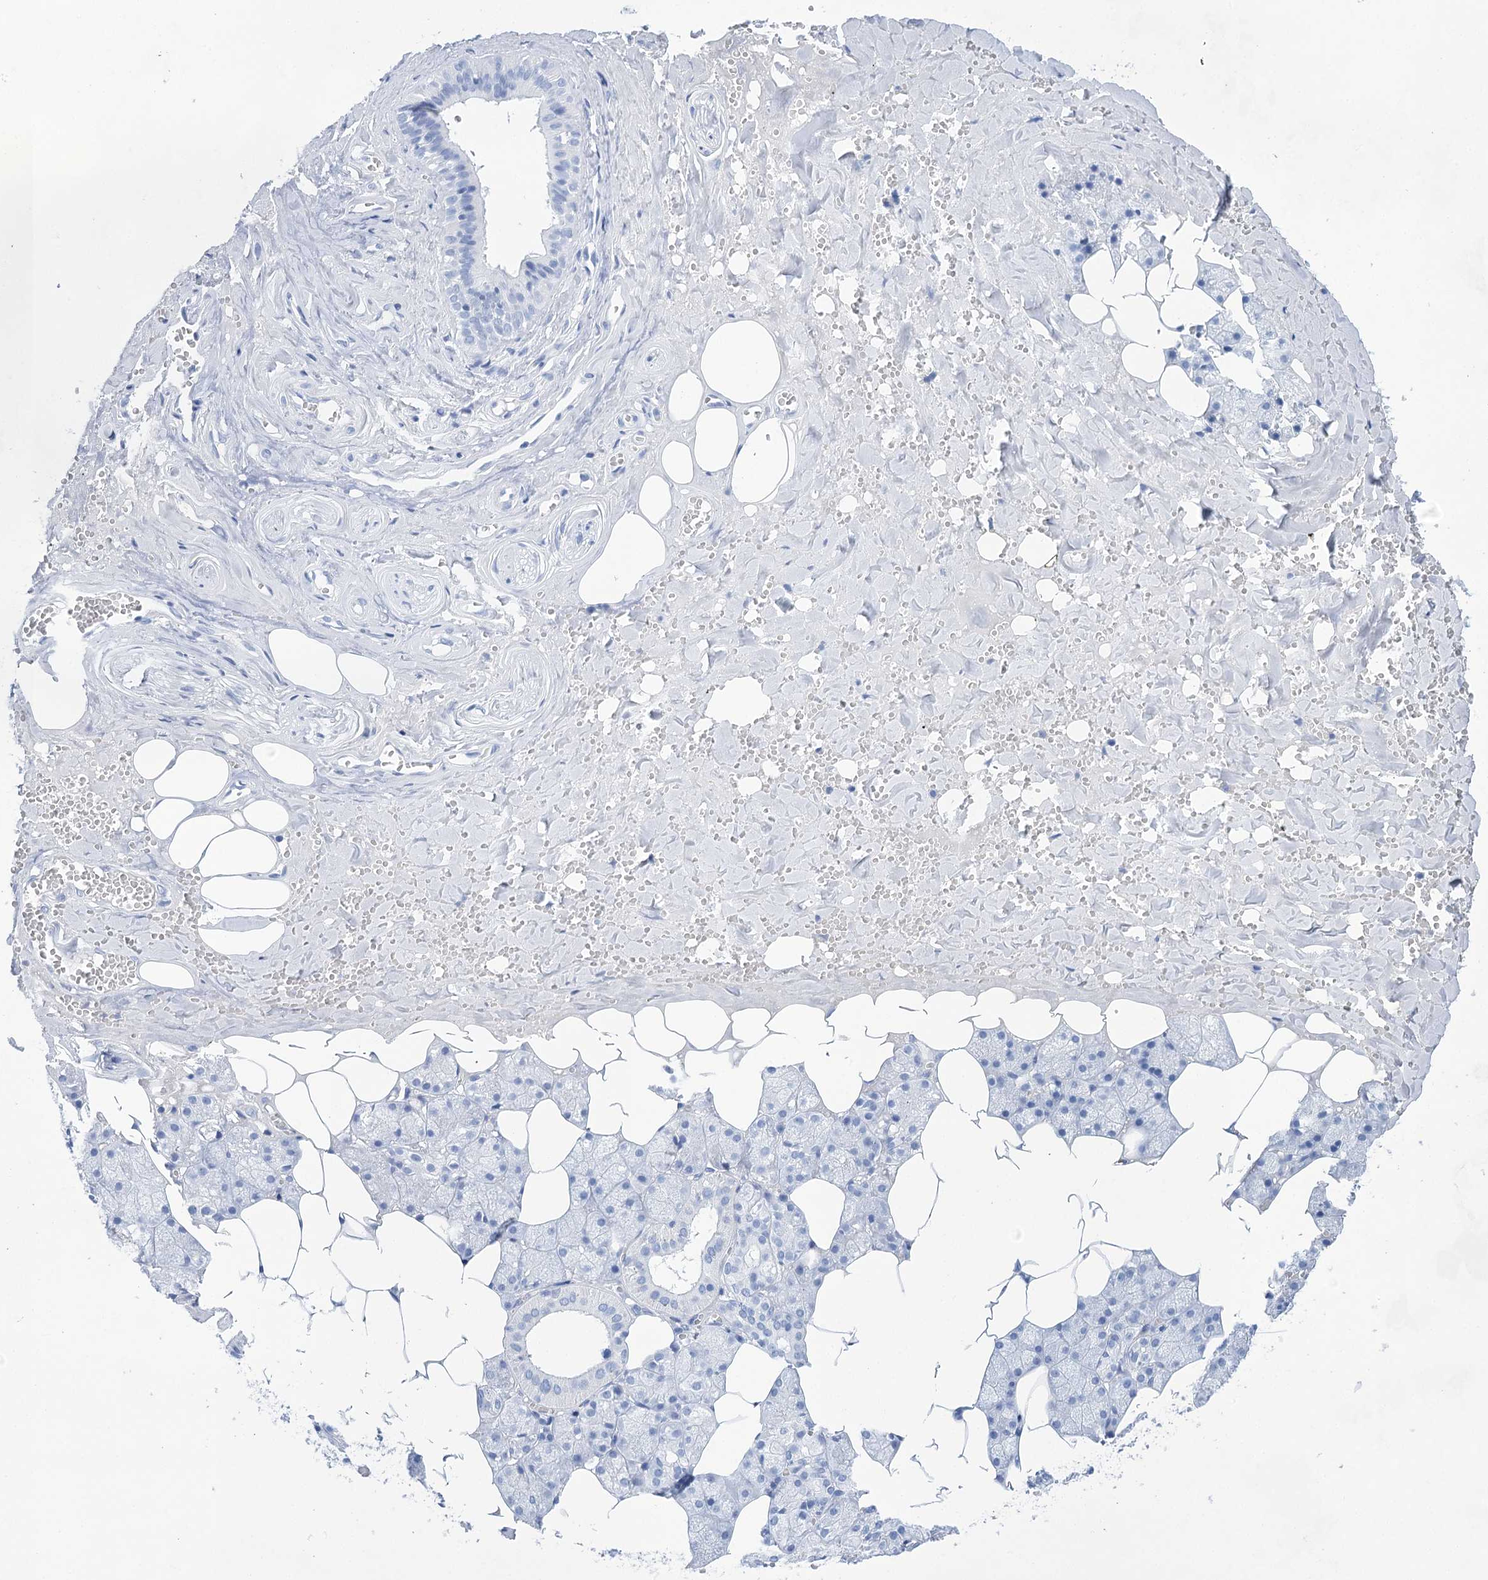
{"staining": {"intensity": "negative", "quantity": "none", "location": "none"}, "tissue": "salivary gland", "cell_type": "Glandular cells", "image_type": "normal", "snomed": [{"axis": "morphology", "description": "Normal tissue, NOS"}, {"axis": "topography", "description": "Salivary gland"}], "caption": "The image demonstrates no significant positivity in glandular cells of salivary gland.", "gene": "LALBA", "patient": {"sex": "male", "age": 62}}